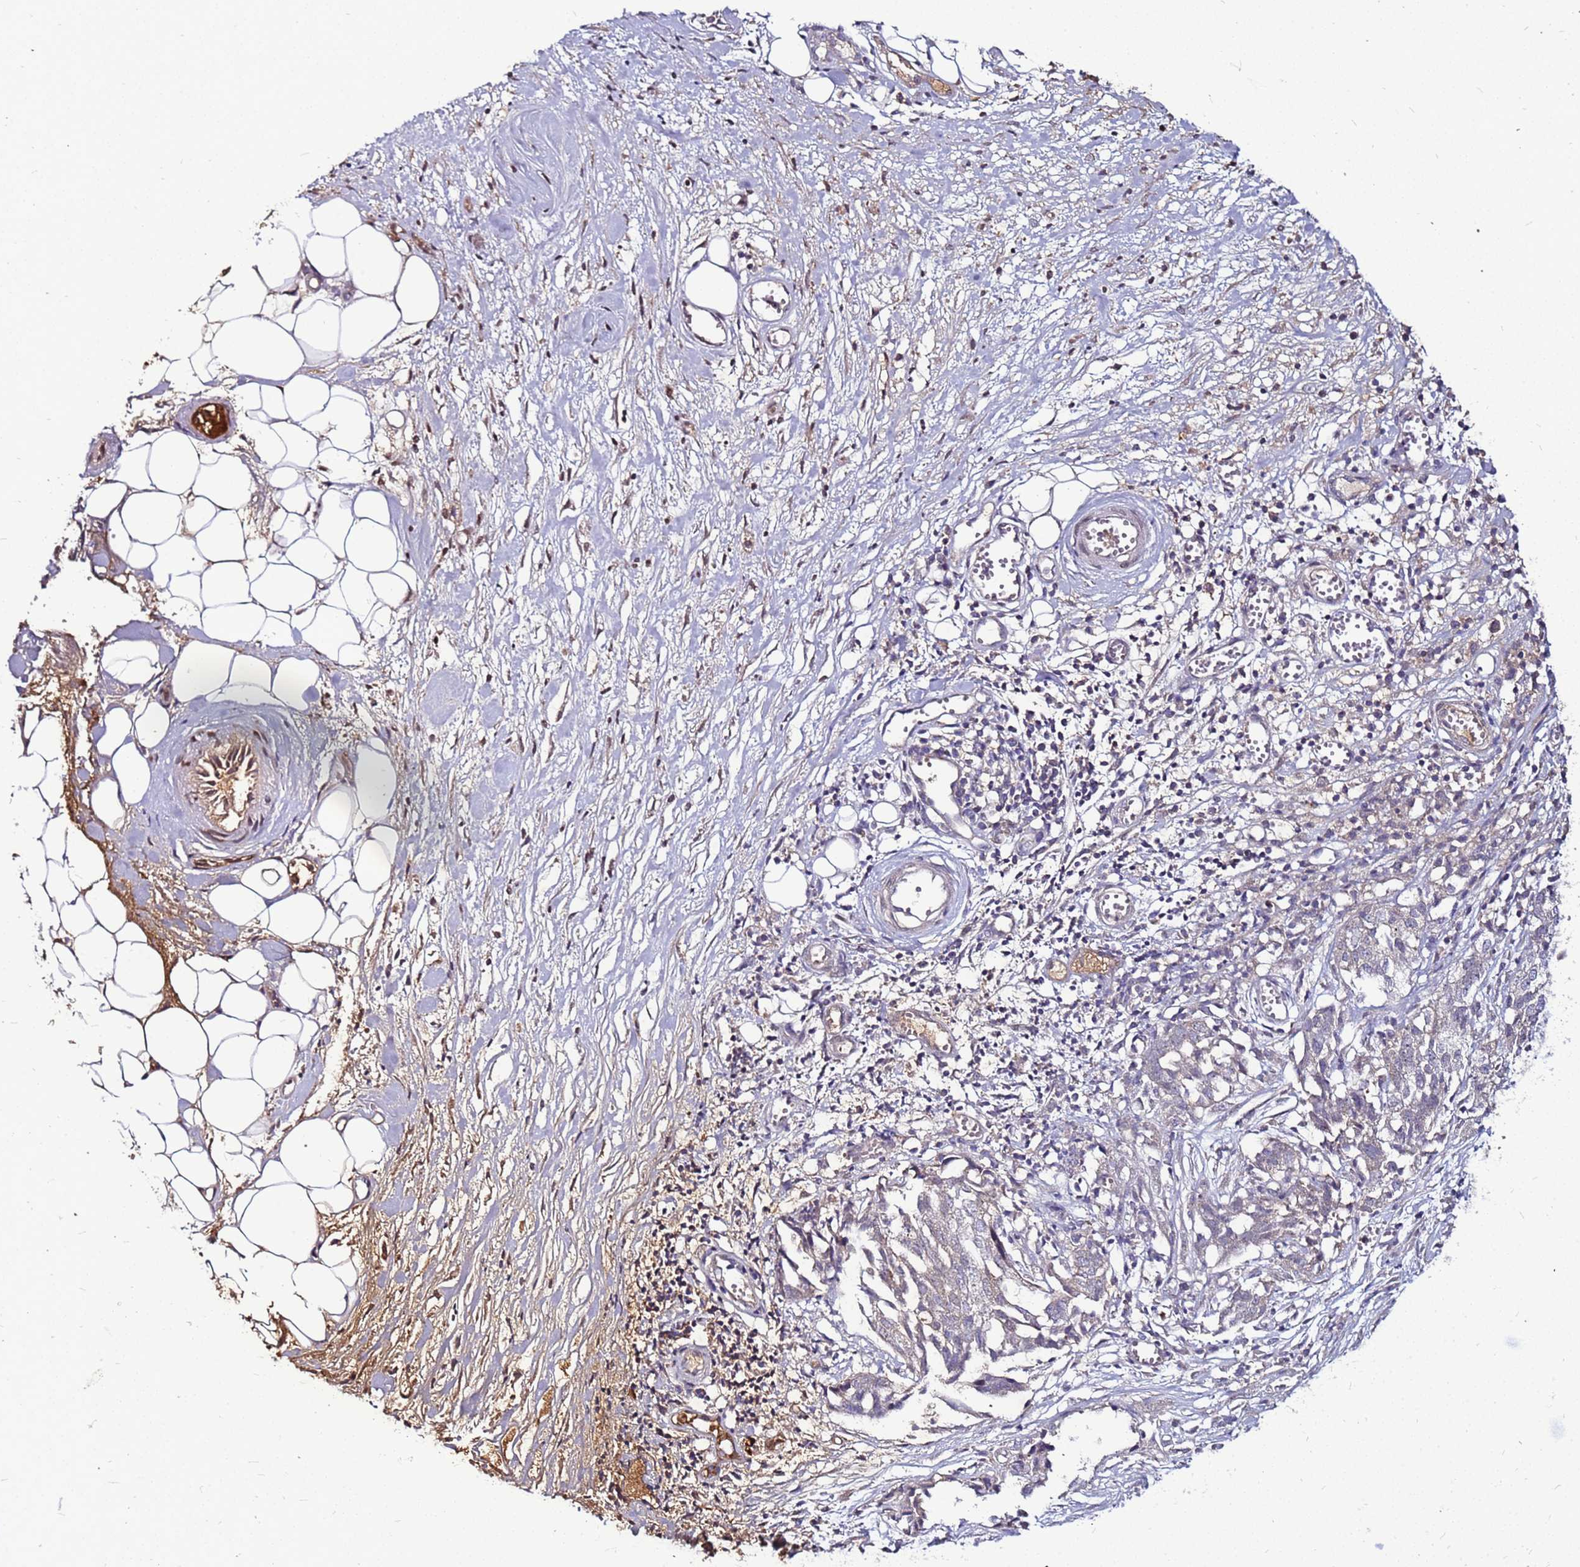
{"staining": {"intensity": "negative", "quantity": "none", "location": "none"}, "tissue": "ovarian cancer", "cell_type": "Tumor cells", "image_type": "cancer", "snomed": [{"axis": "morphology", "description": "Cystadenocarcinoma, serous, NOS"}, {"axis": "topography", "description": "Soft tissue"}, {"axis": "topography", "description": "Ovary"}], "caption": "The micrograph shows no significant staining in tumor cells of serous cystadenocarcinoma (ovarian).", "gene": "CCDC71", "patient": {"sex": "female", "age": 57}}